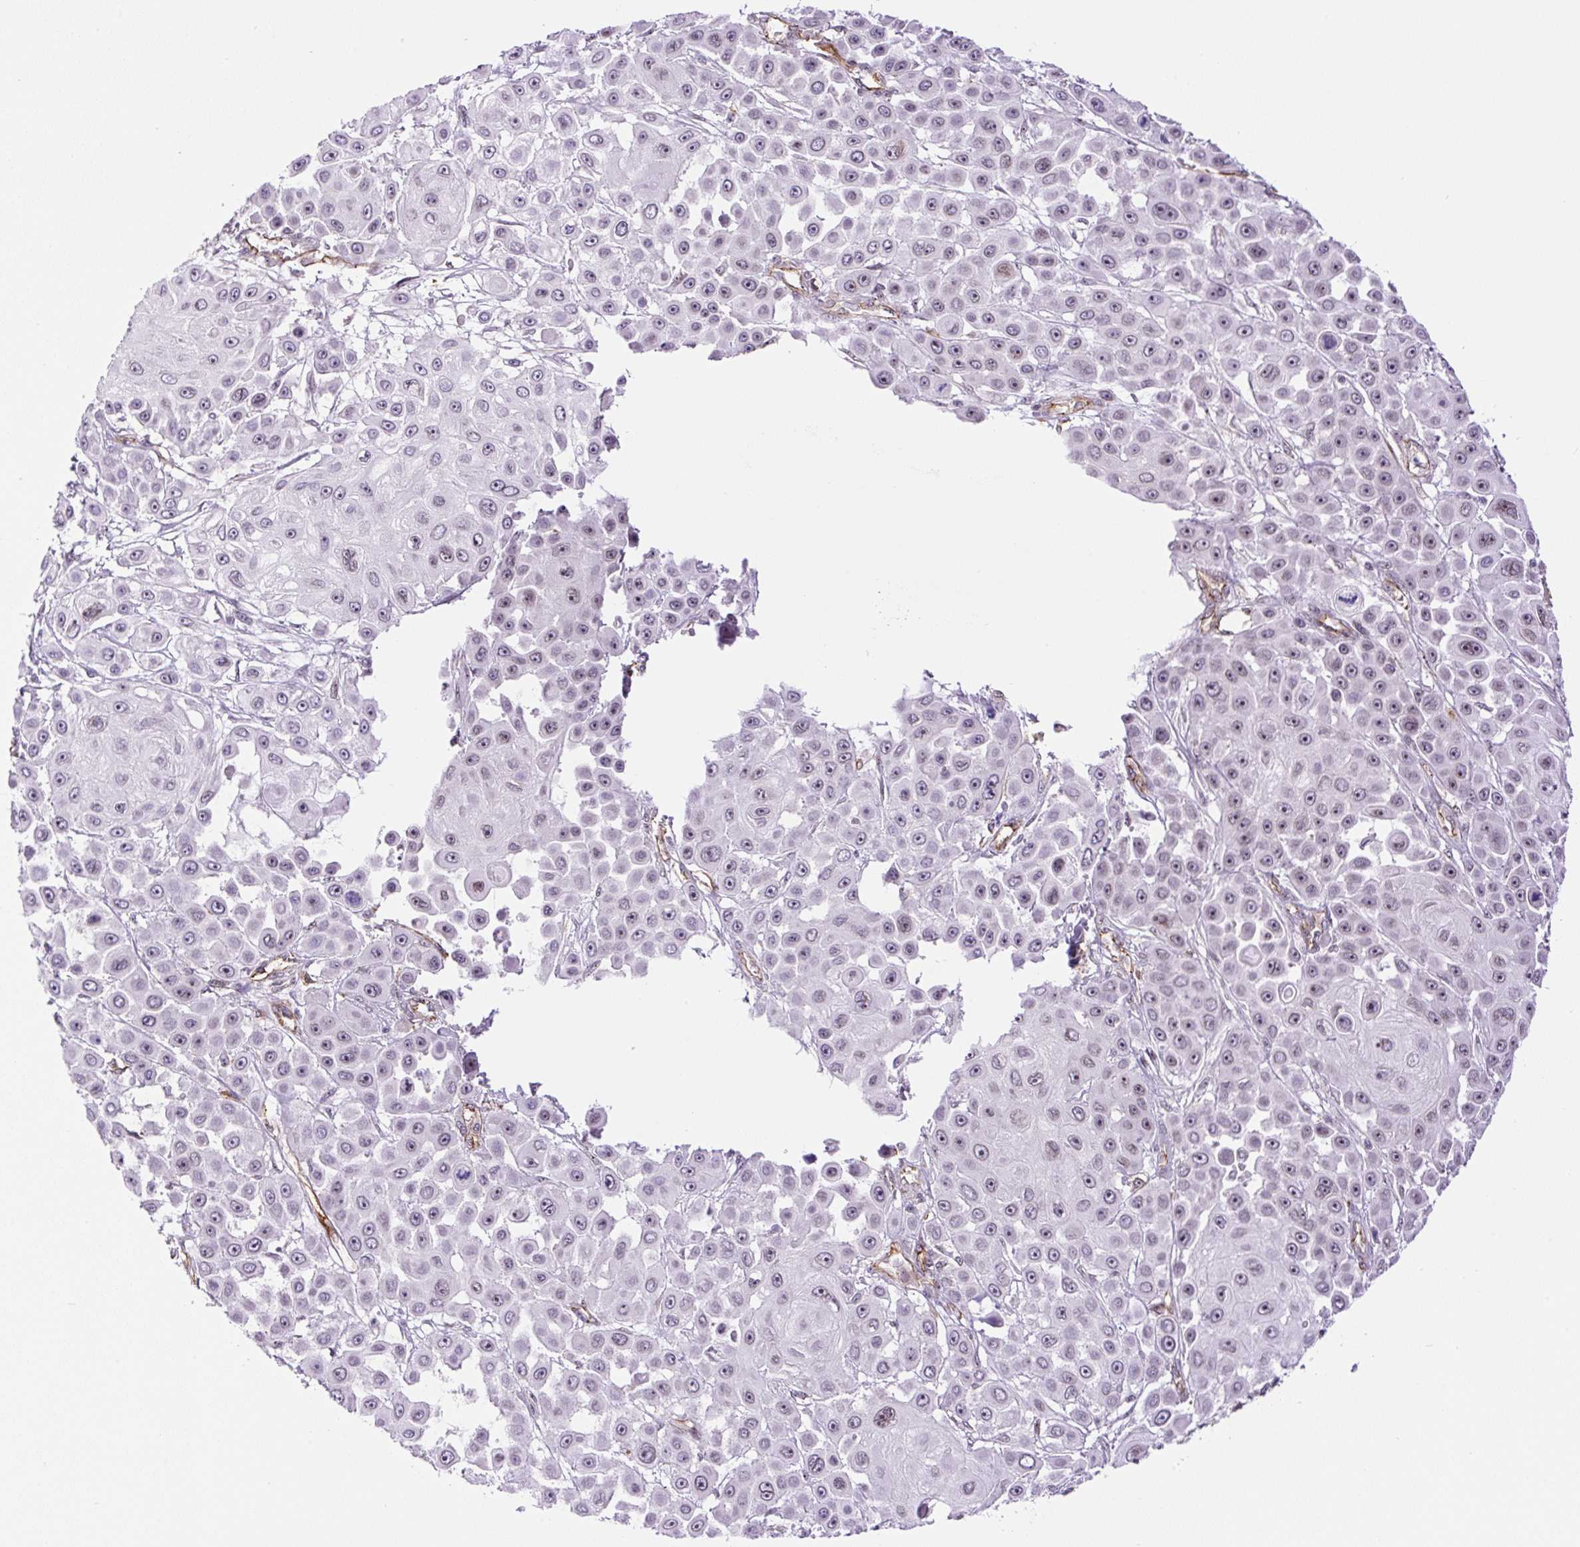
{"staining": {"intensity": "negative", "quantity": "none", "location": "none"}, "tissue": "skin cancer", "cell_type": "Tumor cells", "image_type": "cancer", "snomed": [{"axis": "morphology", "description": "Squamous cell carcinoma, NOS"}, {"axis": "topography", "description": "Skin"}], "caption": "The image demonstrates no staining of tumor cells in skin cancer.", "gene": "MYO5C", "patient": {"sex": "male", "age": 67}}